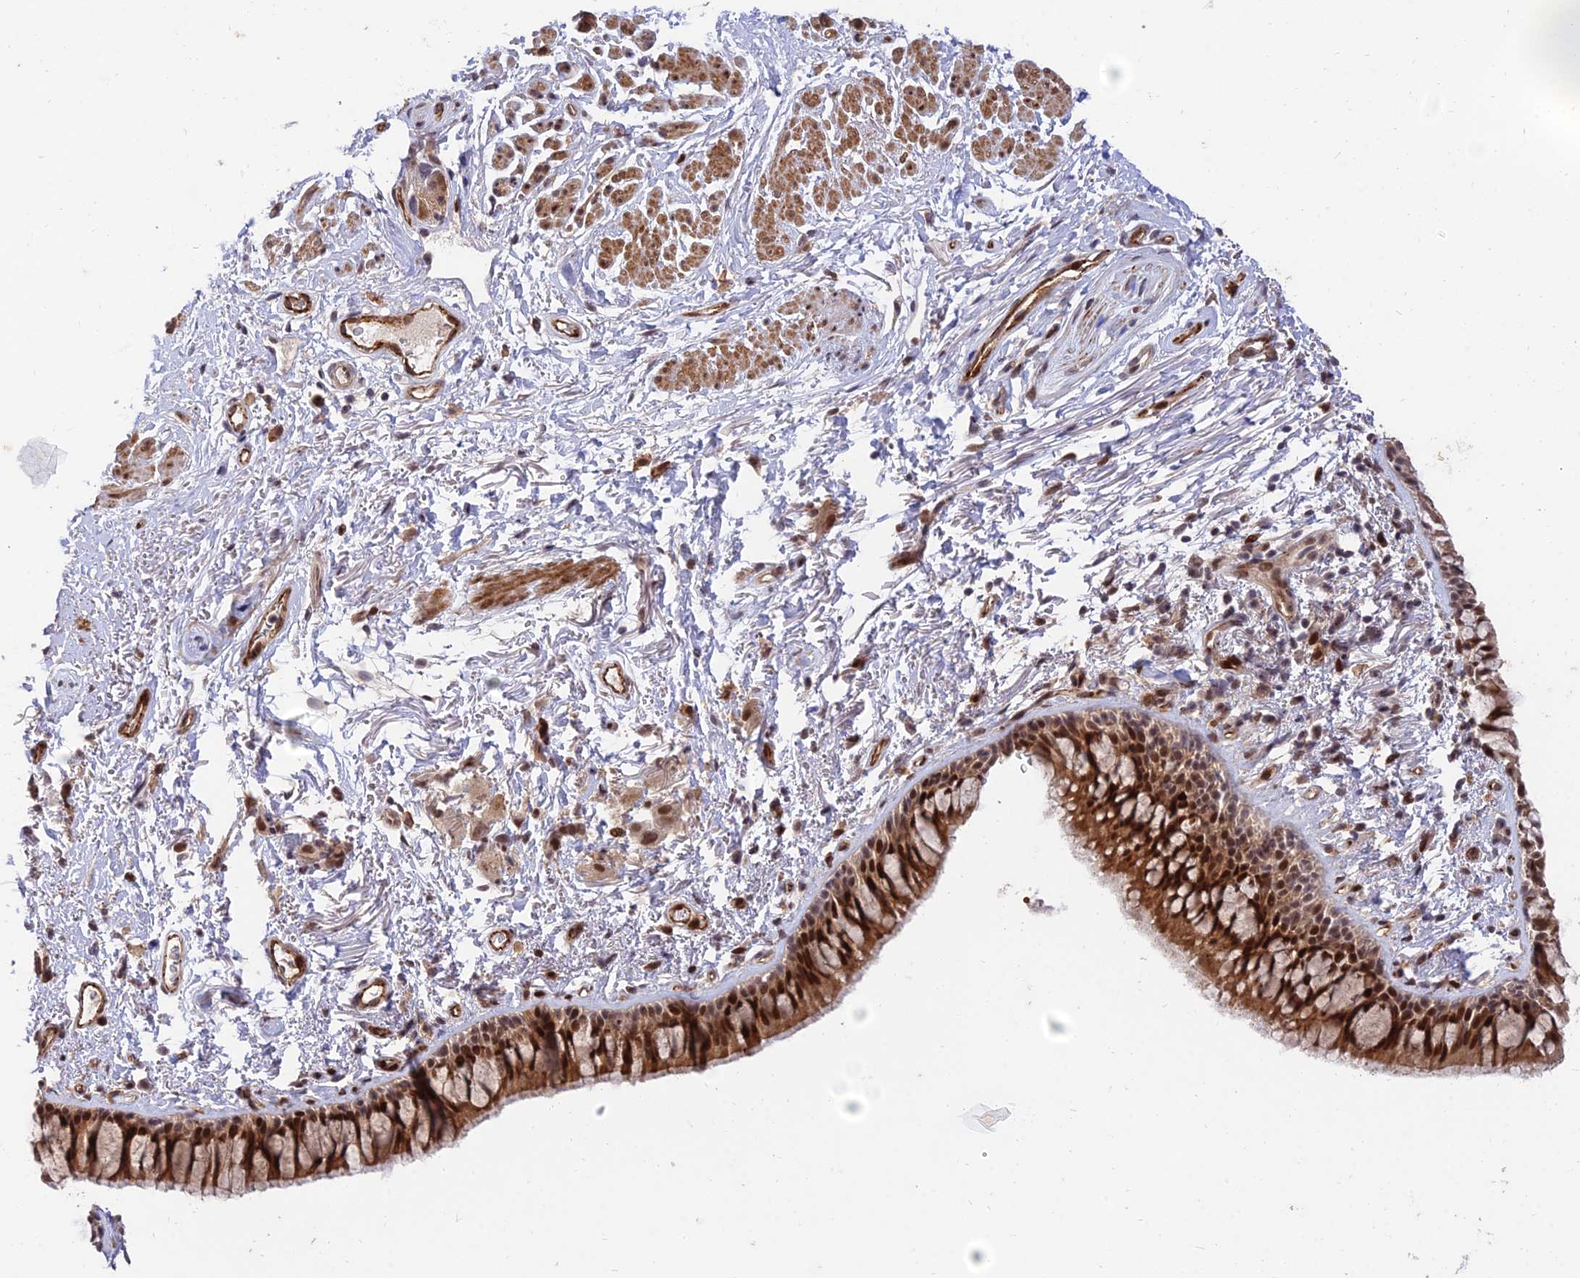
{"staining": {"intensity": "strong", "quantity": ">75%", "location": "cytoplasmic/membranous,nuclear"}, "tissue": "bronchus", "cell_type": "Respiratory epithelial cells", "image_type": "normal", "snomed": [{"axis": "morphology", "description": "Normal tissue, NOS"}, {"axis": "topography", "description": "Cartilage tissue"}, {"axis": "topography", "description": "Bronchus"}], "caption": "Immunohistochemical staining of normal human bronchus demonstrates high levels of strong cytoplasmic/membranous,nuclear expression in approximately >75% of respiratory epithelial cells.", "gene": "ZNF85", "patient": {"sex": "female", "age": 73}}